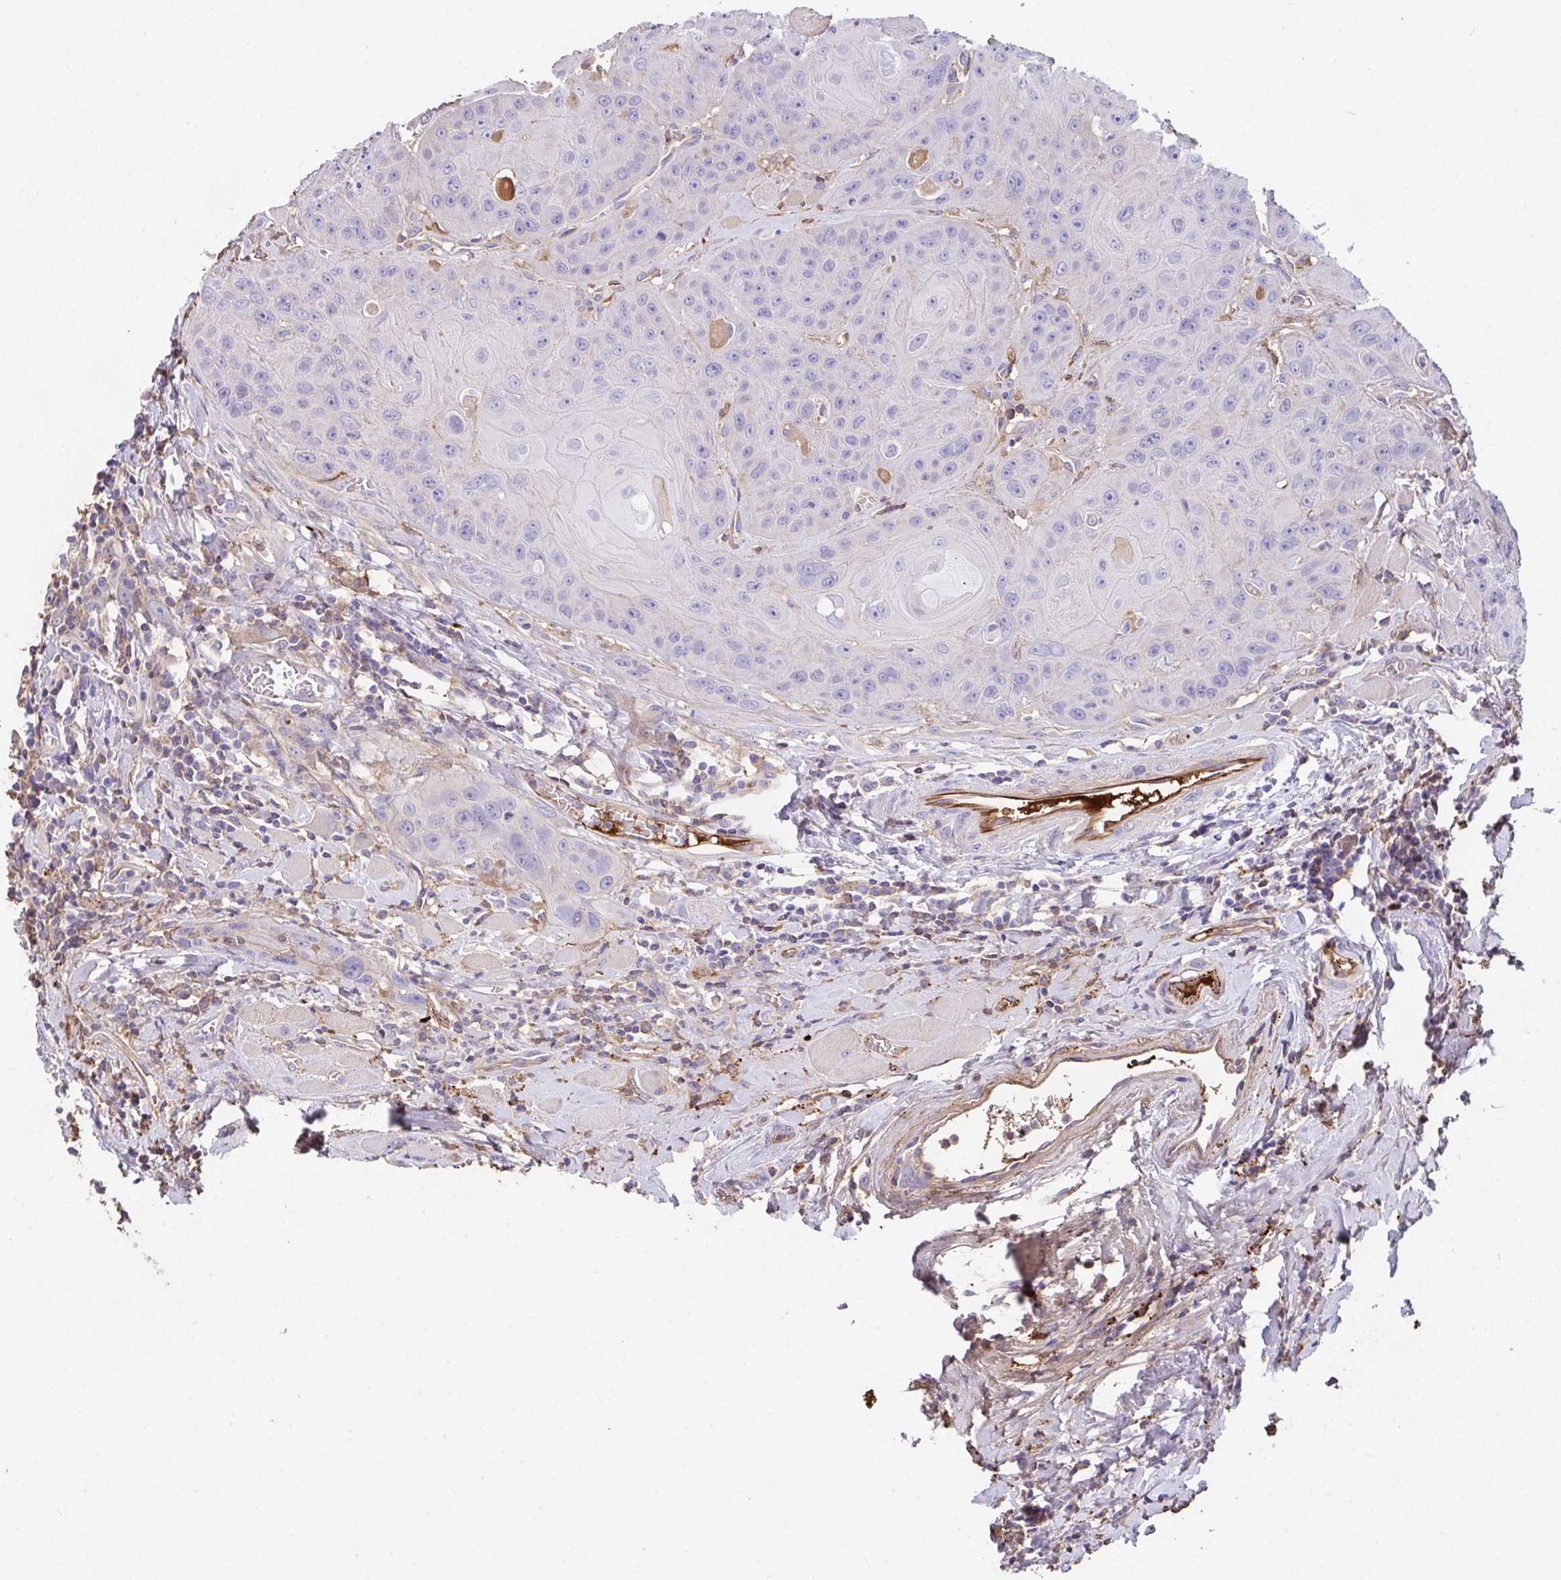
{"staining": {"intensity": "negative", "quantity": "none", "location": "none"}, "tissue": "head and neck cancer", "cell_type": "Tumor cells", "image_type": "cancer", "snomed": [{"axis": "morphology", "description": "Squamous cell carcinoma, NOS"}, {"axis": "topography", "description": "Head-Neck"}], "caption": "An immunohistochemistry image of head and neck cancer is shown. There is no staining in tumor cells of head and neck cancer. The staining was performed using DAB (3,3'-diaminobenzidine) to visualize the protein expression in brown, while the nuclei were stained in blue with hematoxylin (Magnification: 20x).", "gene": "ZNF813", "patient": {"sex": "female", "age": 59}}